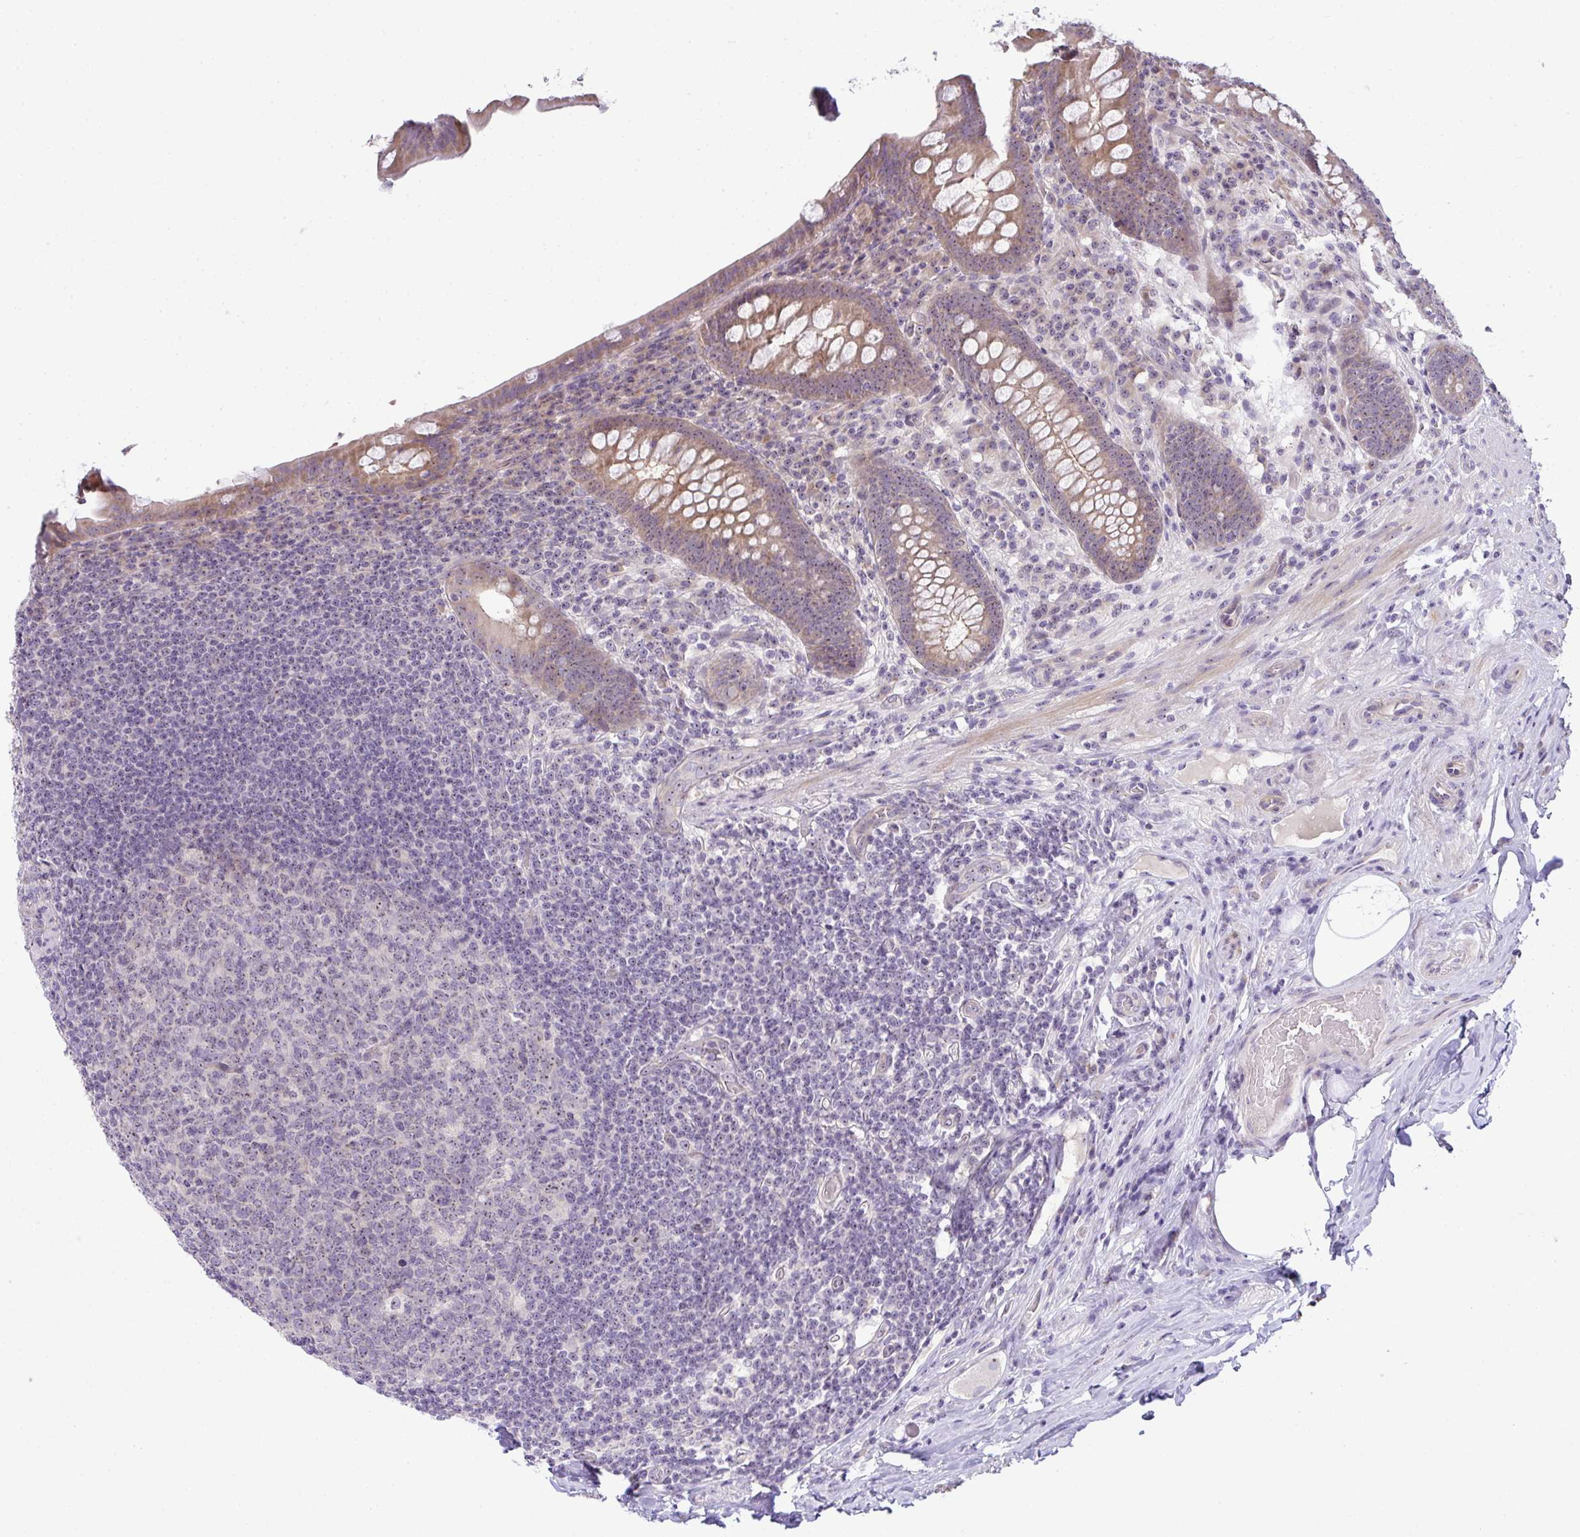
{"staining": {"intensity": "moderate", "quantity": "25%-75%", "location": "cytoplasmic/membranous,nuclear"}, "tissue": "appendix", "cell_type": "Glandular cells", "image_type": "normal", "snomed": [{"axis": "morphology", "description": "Normal tissue, NOS"}, {"axis": "topography", "description": "Appendix"}], "caption": "About 25%-75% of glandular cells in unremarkable human appendix demonstrate moderate cytoplasmic/membranous,nuclear protein expression as visualized by brown immunohistochemical staining.", "gene": "NT5C1A", "patient": {"sex": "male", "age": 71}}